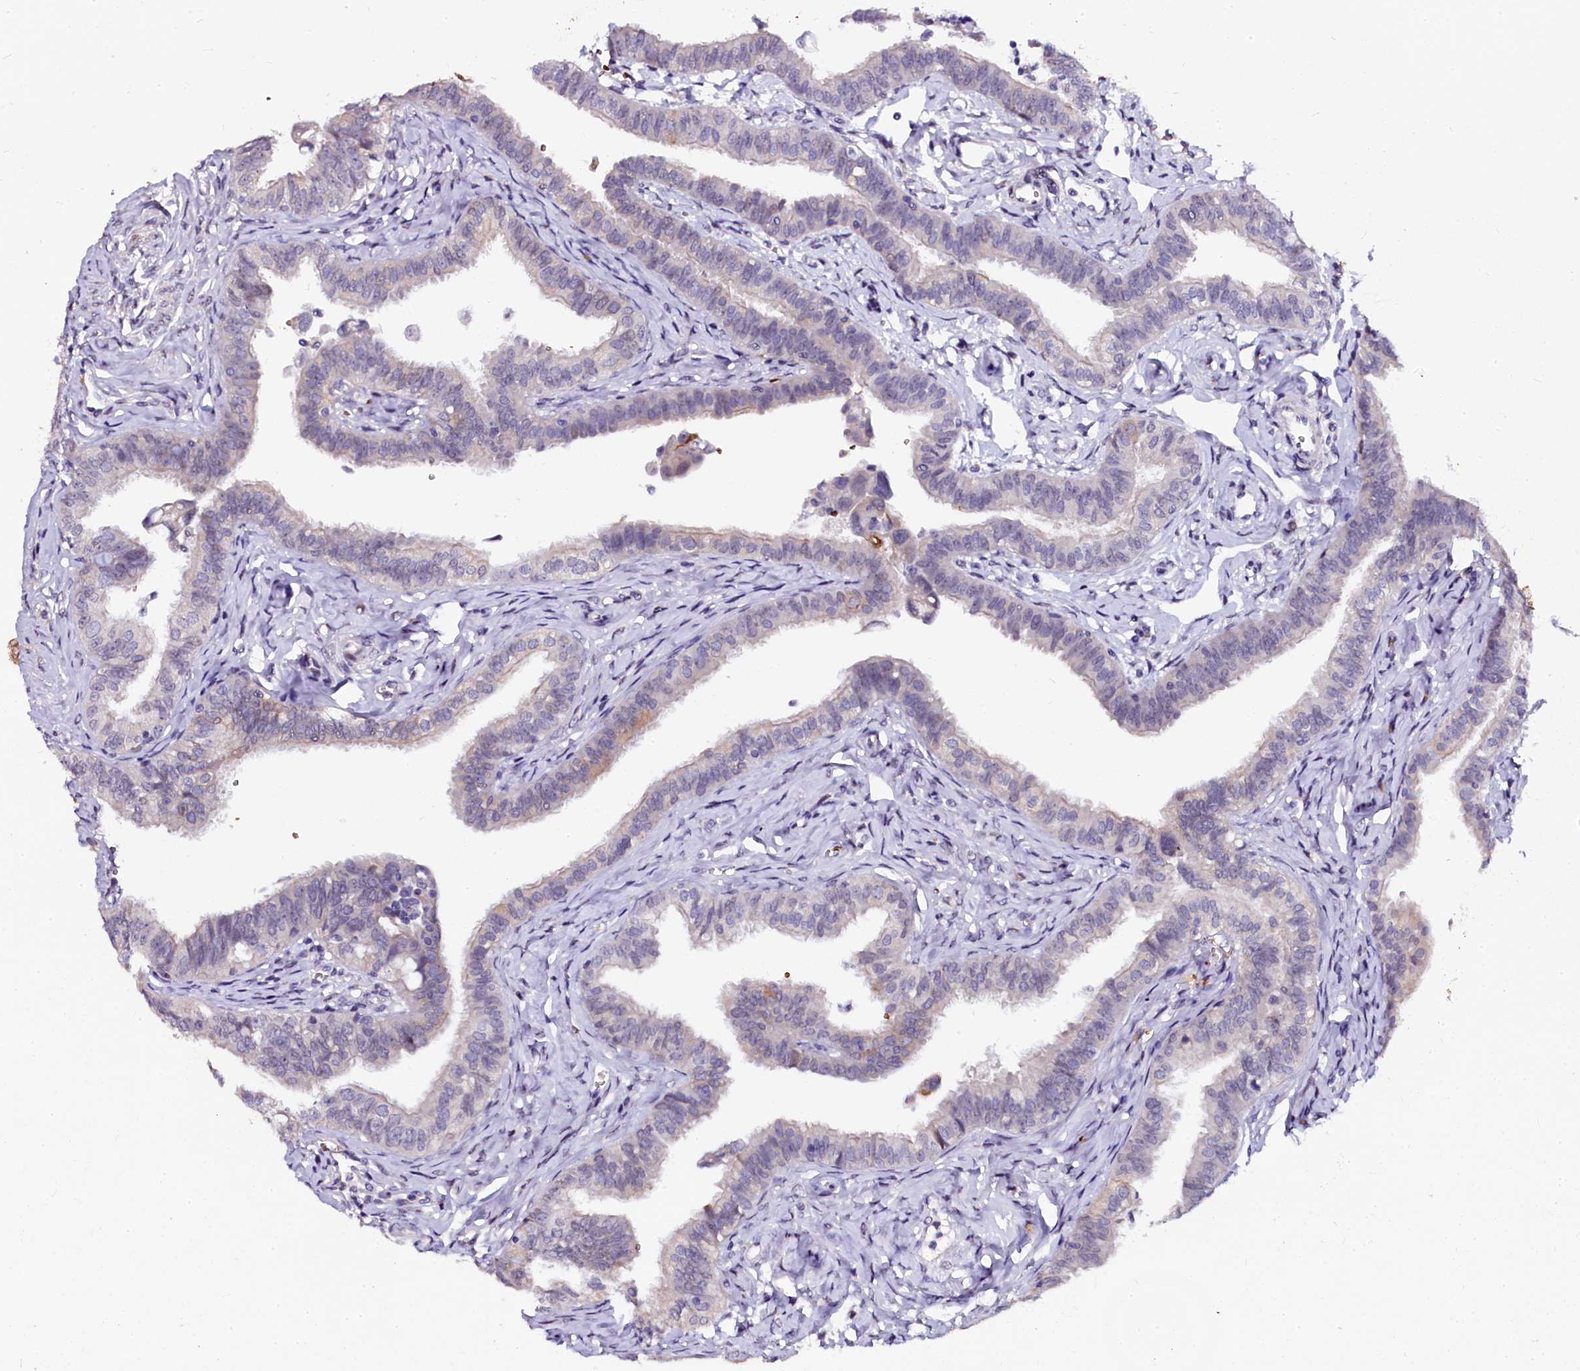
{"staining": {"intensity": "weak", "quantity": "<25%", "location": "cytoplasmic/membranous"}, "tissue": "fallopian tube", "cell_type": "Glandular cells", "image_type": "normal", "snomed": [{"axis": "morphology", "description": "Normal tissue, NOS"}, {"axis": "morphology", "description": "Carcinoma, NOS"}, {"axis": "topography", "description": "Fallopian tube"}, {"axis": "topography", "description": "Ovary"}], "caption": "DAB immunohistochemical staining of benign fallopian tube exhibits no significant expression in glandular cells. (DAB (3,3'-diaminobenzidine) IHC, high magnification).", "gene": "CTDSPL2", "patient": {"sex": "female", "age": 59}}